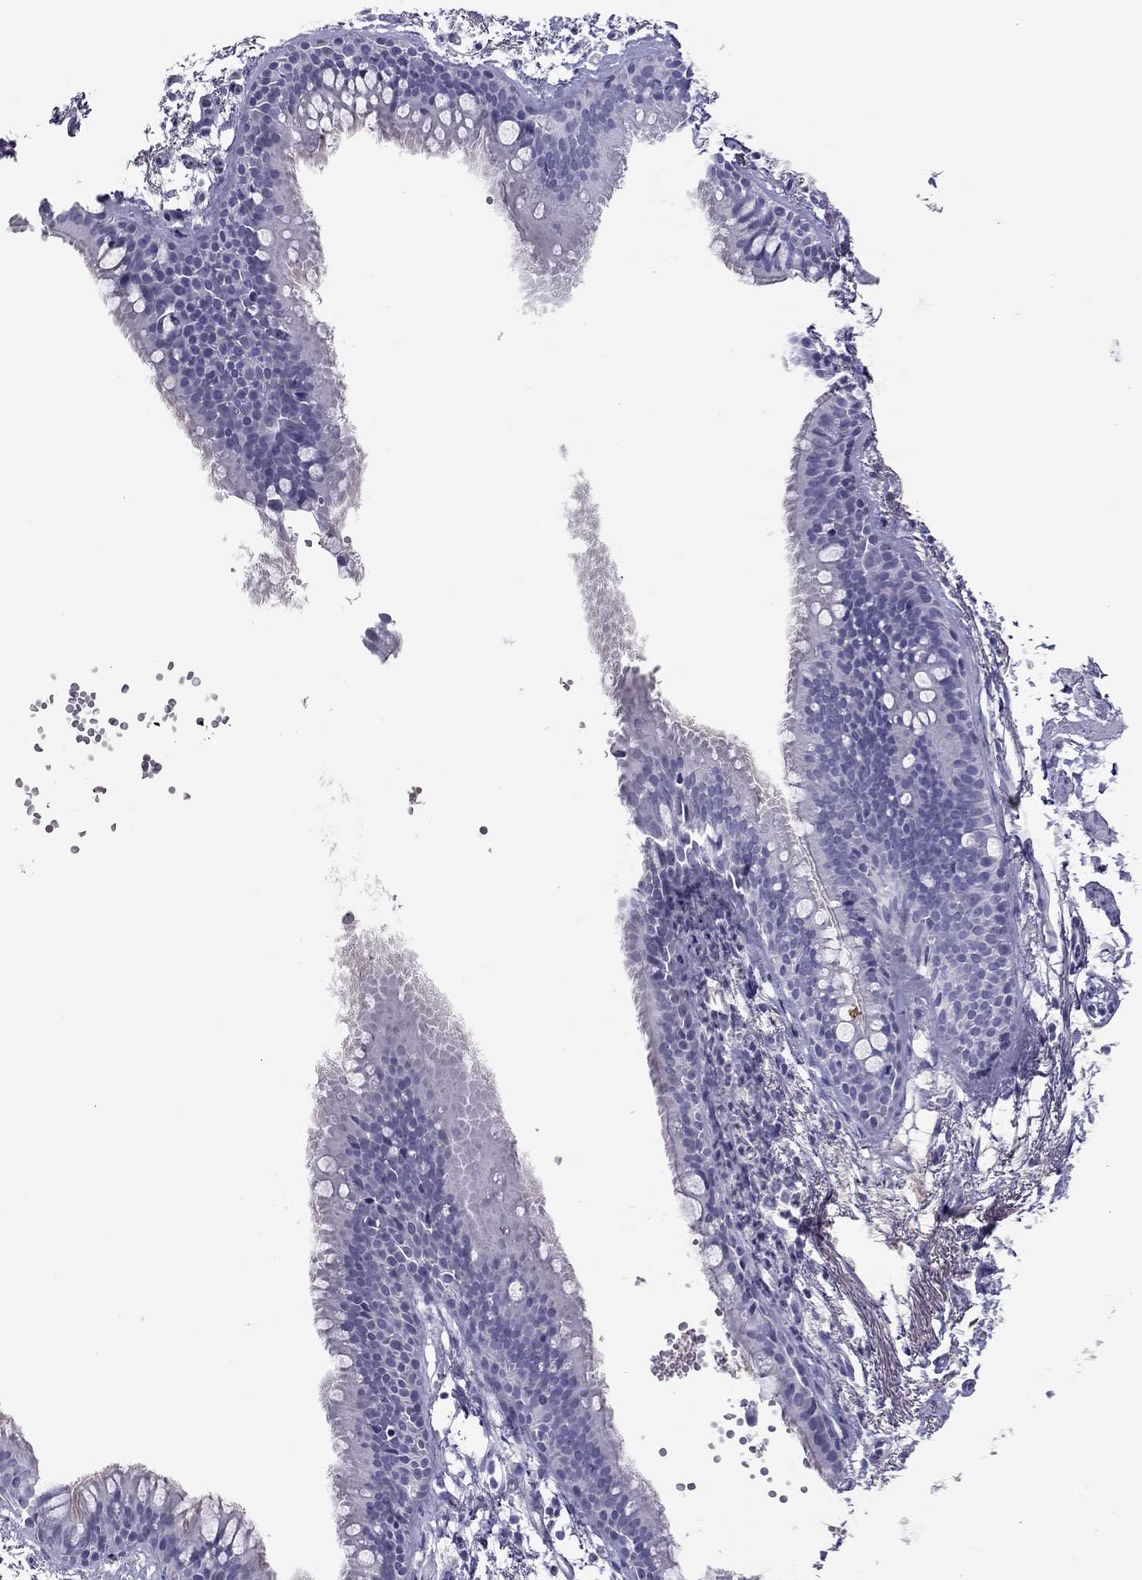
{"staining": {"intensity": "negative", "quantity": "none", "location": "none"}, "tissue": "soft tissue", "cell_type": "Fibroblasts", "image_type": "normal", "snomed": [{"axis": "morphology", "description": "Normal tissue, NOS"}, {"axis": "morphology", "description": "Squamous cell carcinoma, NOS"}, {"axis": "topography", "description": "Cartilage tissue"}, {"axis": "topography", "description": "Lung"}], "caption": "Photomicrograph shows no significant protein staining in fibroblasts of benign soft tissue.", "gene": "KLRG1", "patient": {"sex": "male", "age": 66}}